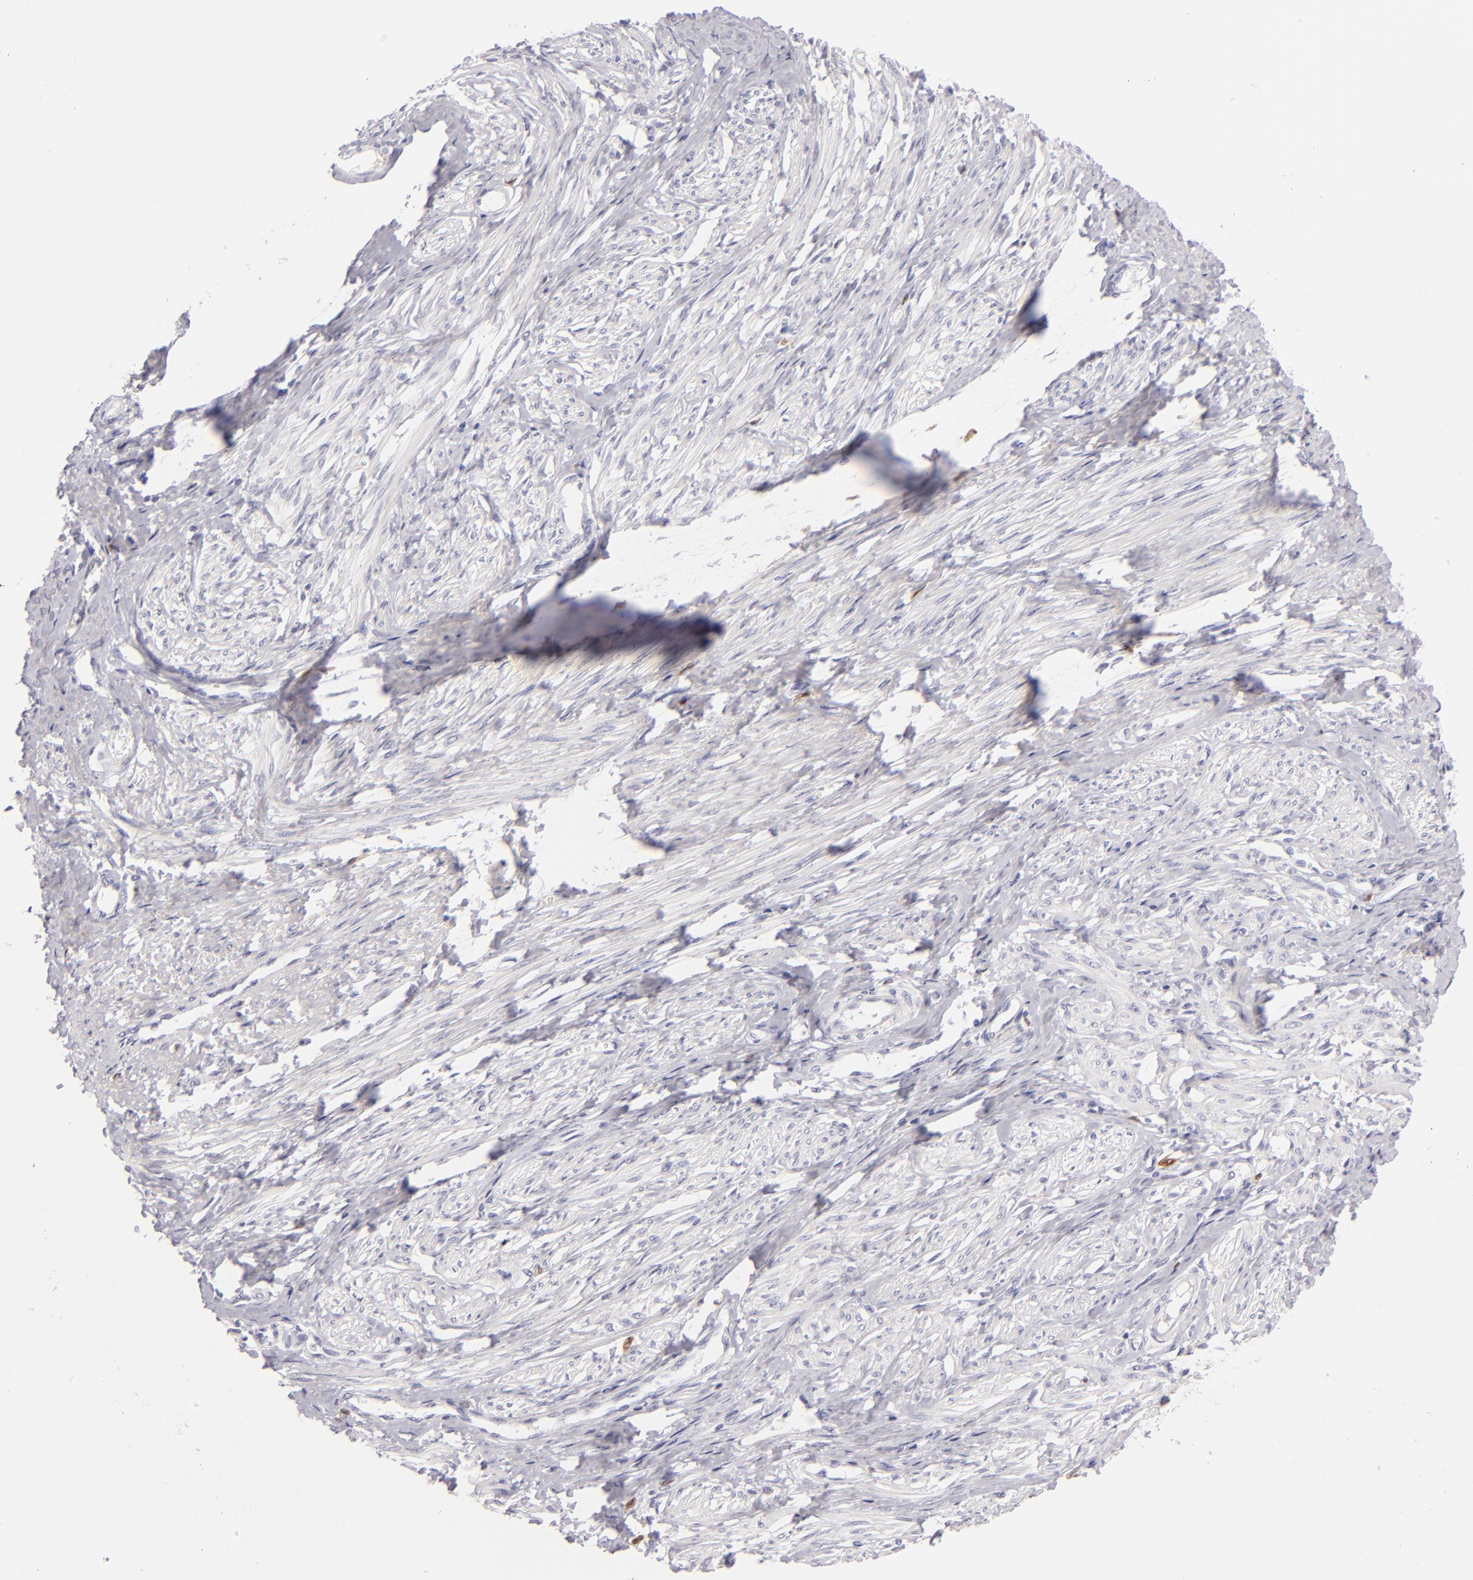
{"staining": {"intensity": "negative", "quantity": "none", "location": "none"}, "tissue": "smooth muscle", "cell_type": "Smooth muscle cells", "image_type": "normal", "snomed": [{"axis": "morphology", "description": "Normal tissue, NOS"}, {"axis": "topography", "description": "Smooth muscle"}, {"axis": "topography", "description": "Uterus"}], "caption": "This is an immunohistochemistry micrograph of benign smooth muscle. There is no positivity in smooth muscle cells.", "gene": "F13A1", "patient": {"sex": "female", "age": 39}}